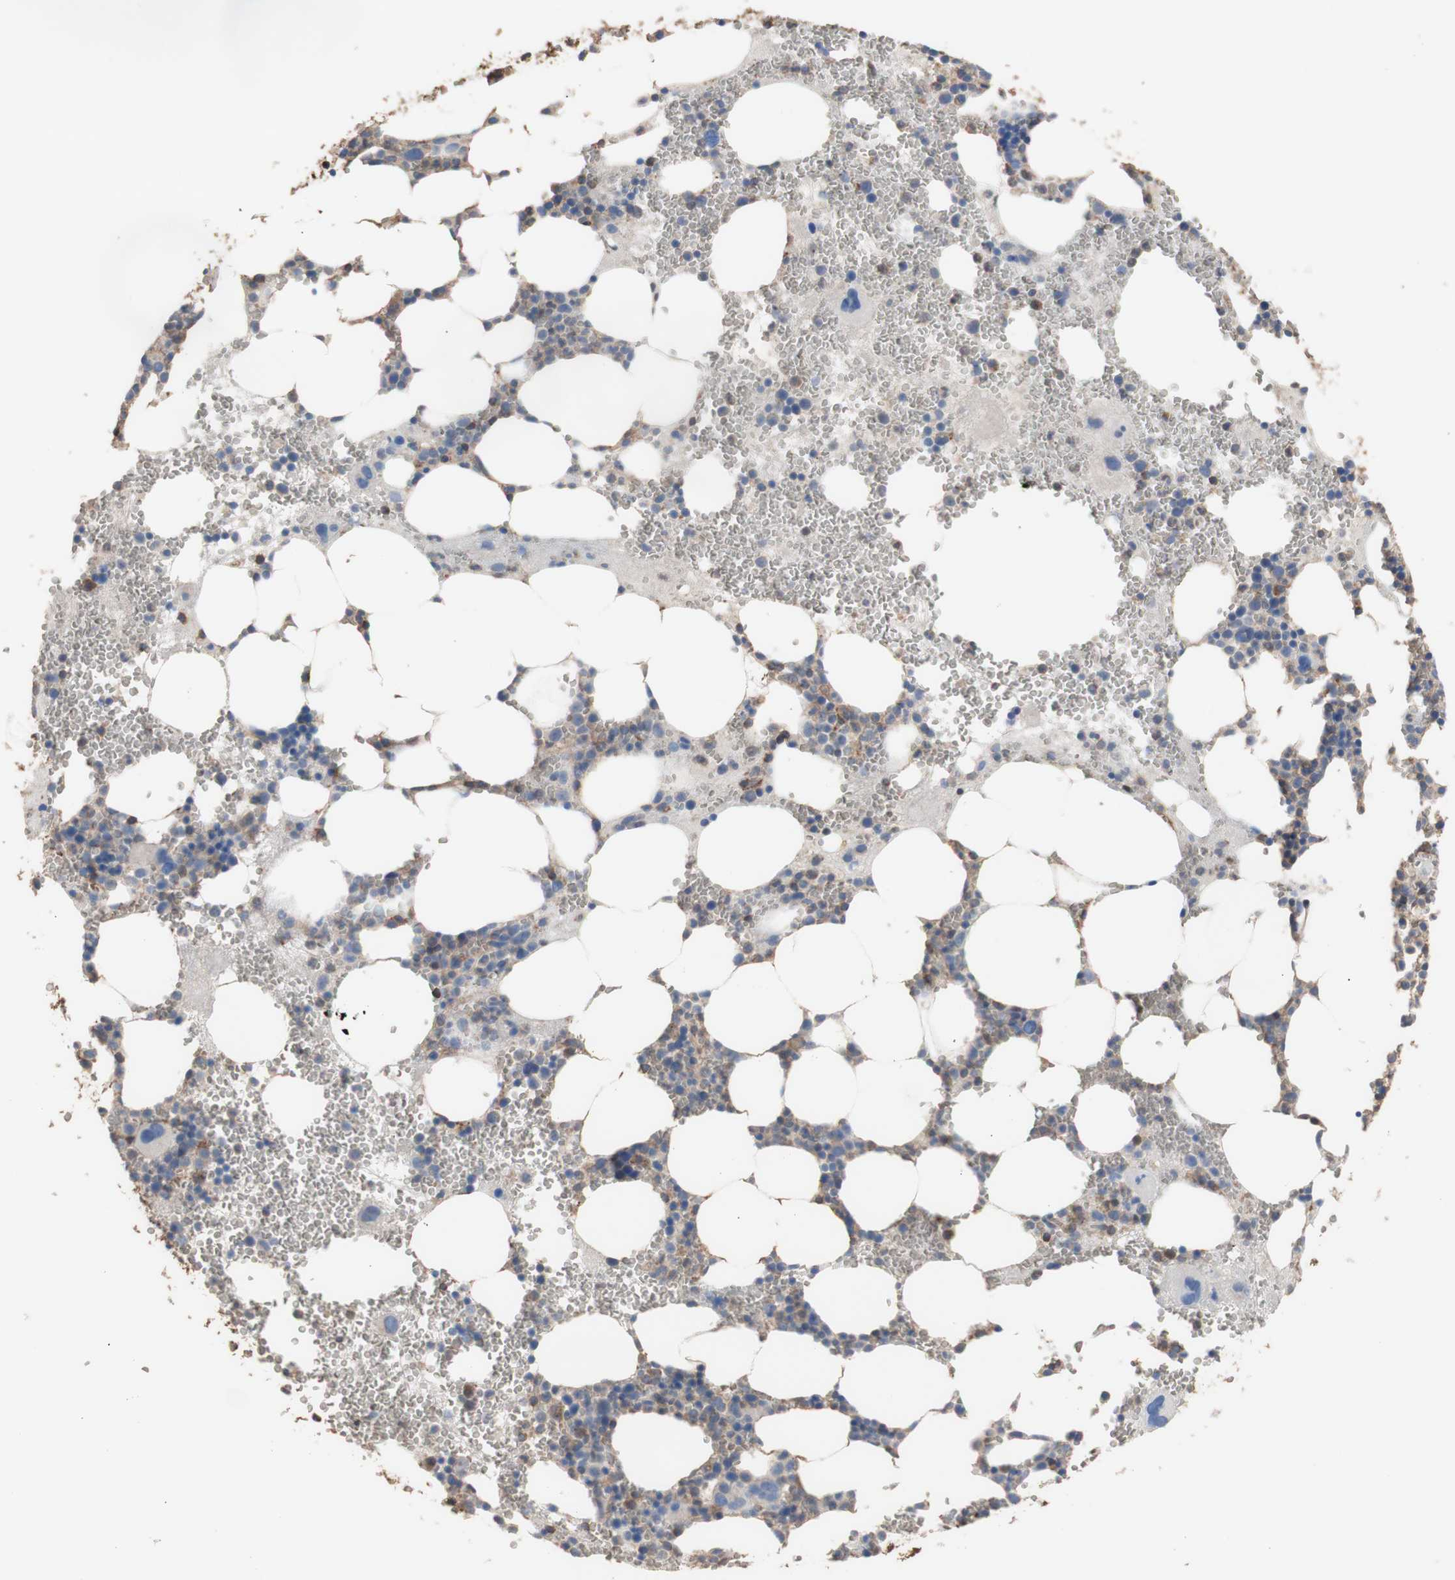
{"staining": {"intensity": "moderate", "quantity": ">75%", "location": "cytoplasmic/membranous"}, "tissue": "bone marrow", "cell_type": "Hematopoietic cells", "image_type": "normal", "snomed": [{"axis": "morphology", "description": "Normal tissue, NOS"}, {"axis": "morphology", "description": "Inflammation, NOS"}, {"axis": "topography", "description": "Bone marrow"}], "caption": "Immunohistochemistry (IHC) micrograph of benign bone marrow: bone marrow stained using IHC exhibits medium levels of moderate protein expression localized specifically in the cytoplasmic/membranous of hematopoietic cells, appearing as a cytoplasmic/membranous brown color.", "gene": "ALDH9A1", "patient": {"sex": "female", "age": 76}}